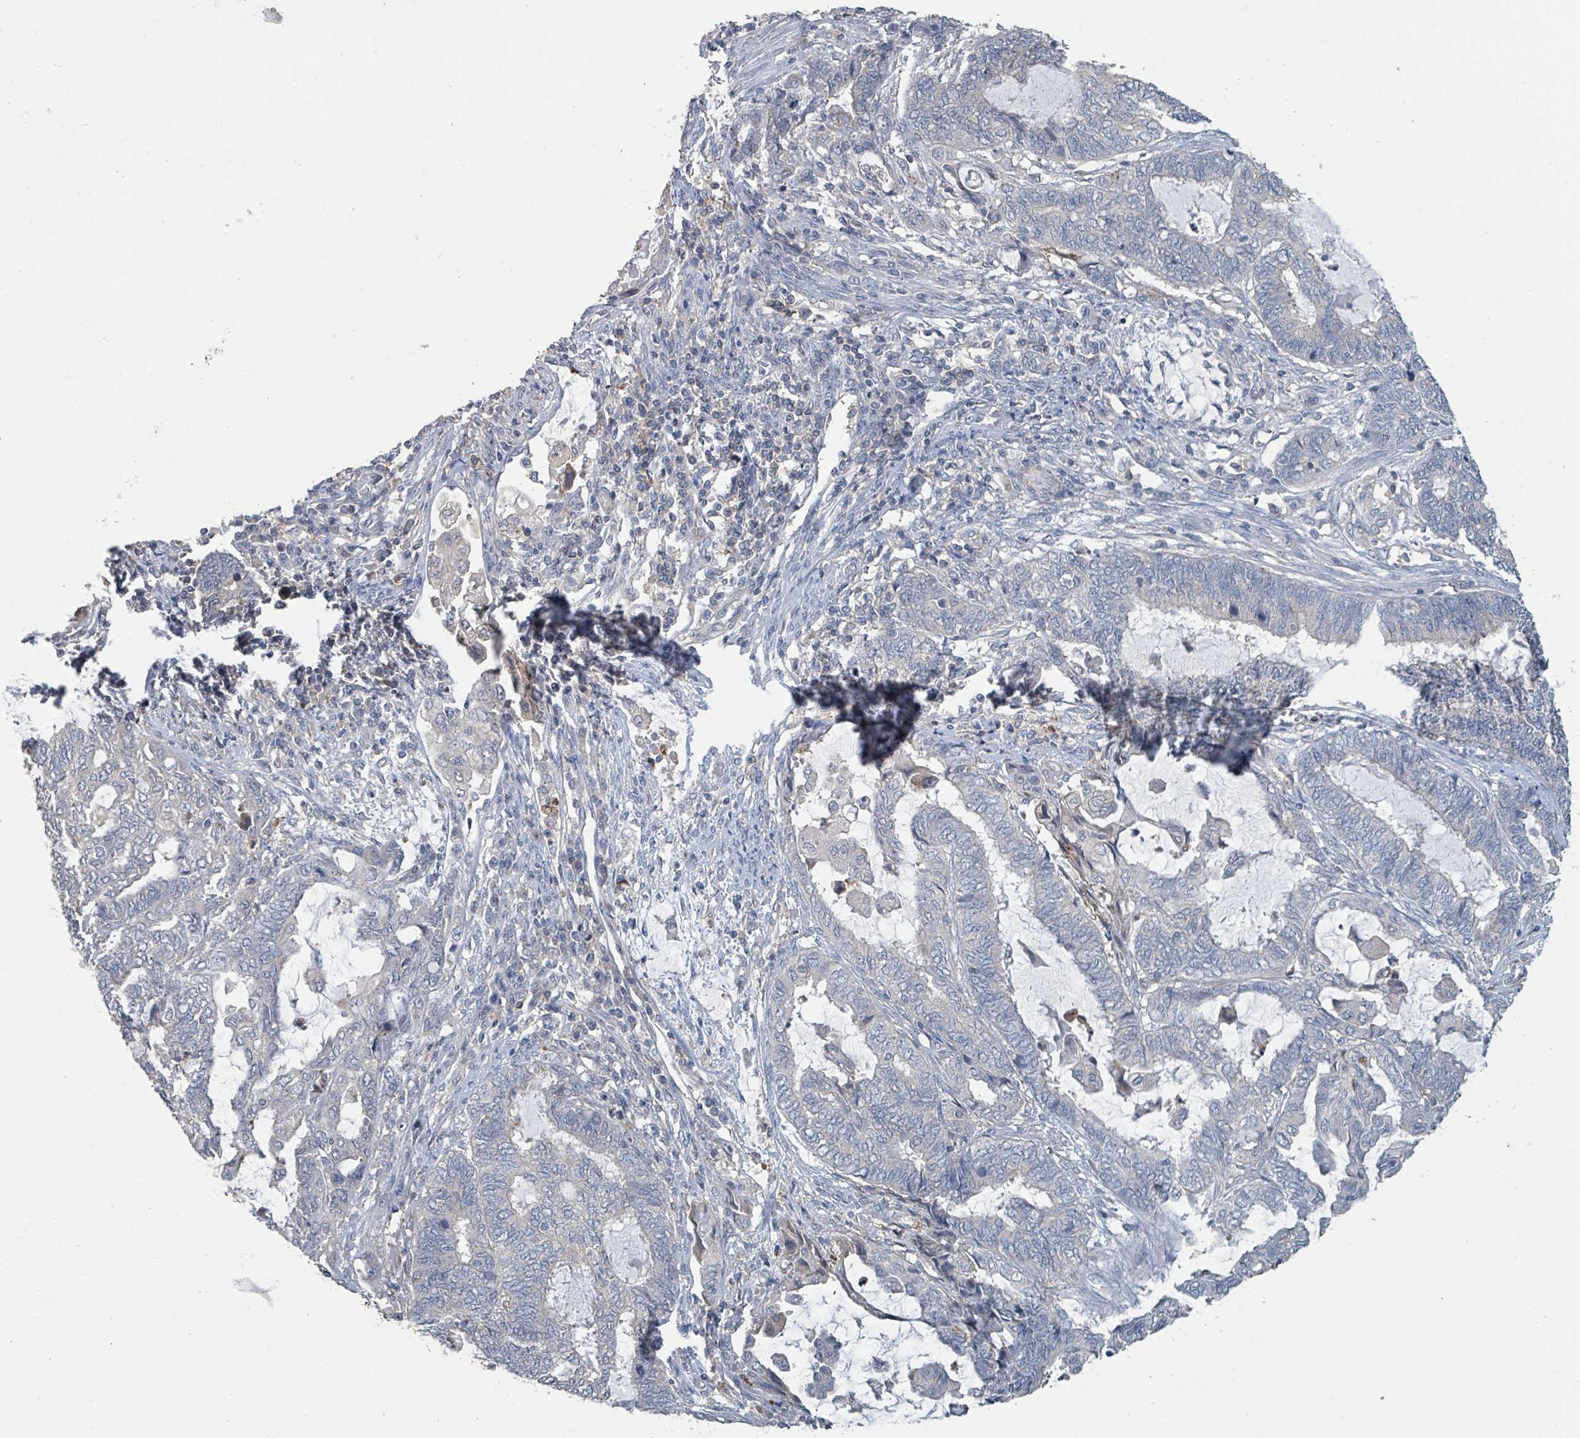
{"staining": {"intensity": "negative", "quantity": "none", "location": "none"}, "tissue": "endometrial cancer", "cell_type": "Tumor cells", "image_type": "cancer", "snomed": [{"axis": "morphology", "description": "Adenocarcinoma, NOS"}, {"axis": "topography", "description": "Uterus"}, {"axis": "topography", "description": "Endometrium"}], "caption": "Immunohistochemistry (IHC) photomicrograph of neoplastic tissue: endometrial cancer (adenocarcinoma) stained with DAB demonstrates no significant protein staining in tumor cells.", "gene": "LRRC42", "patient": {"sex": "female", "age": 70}}